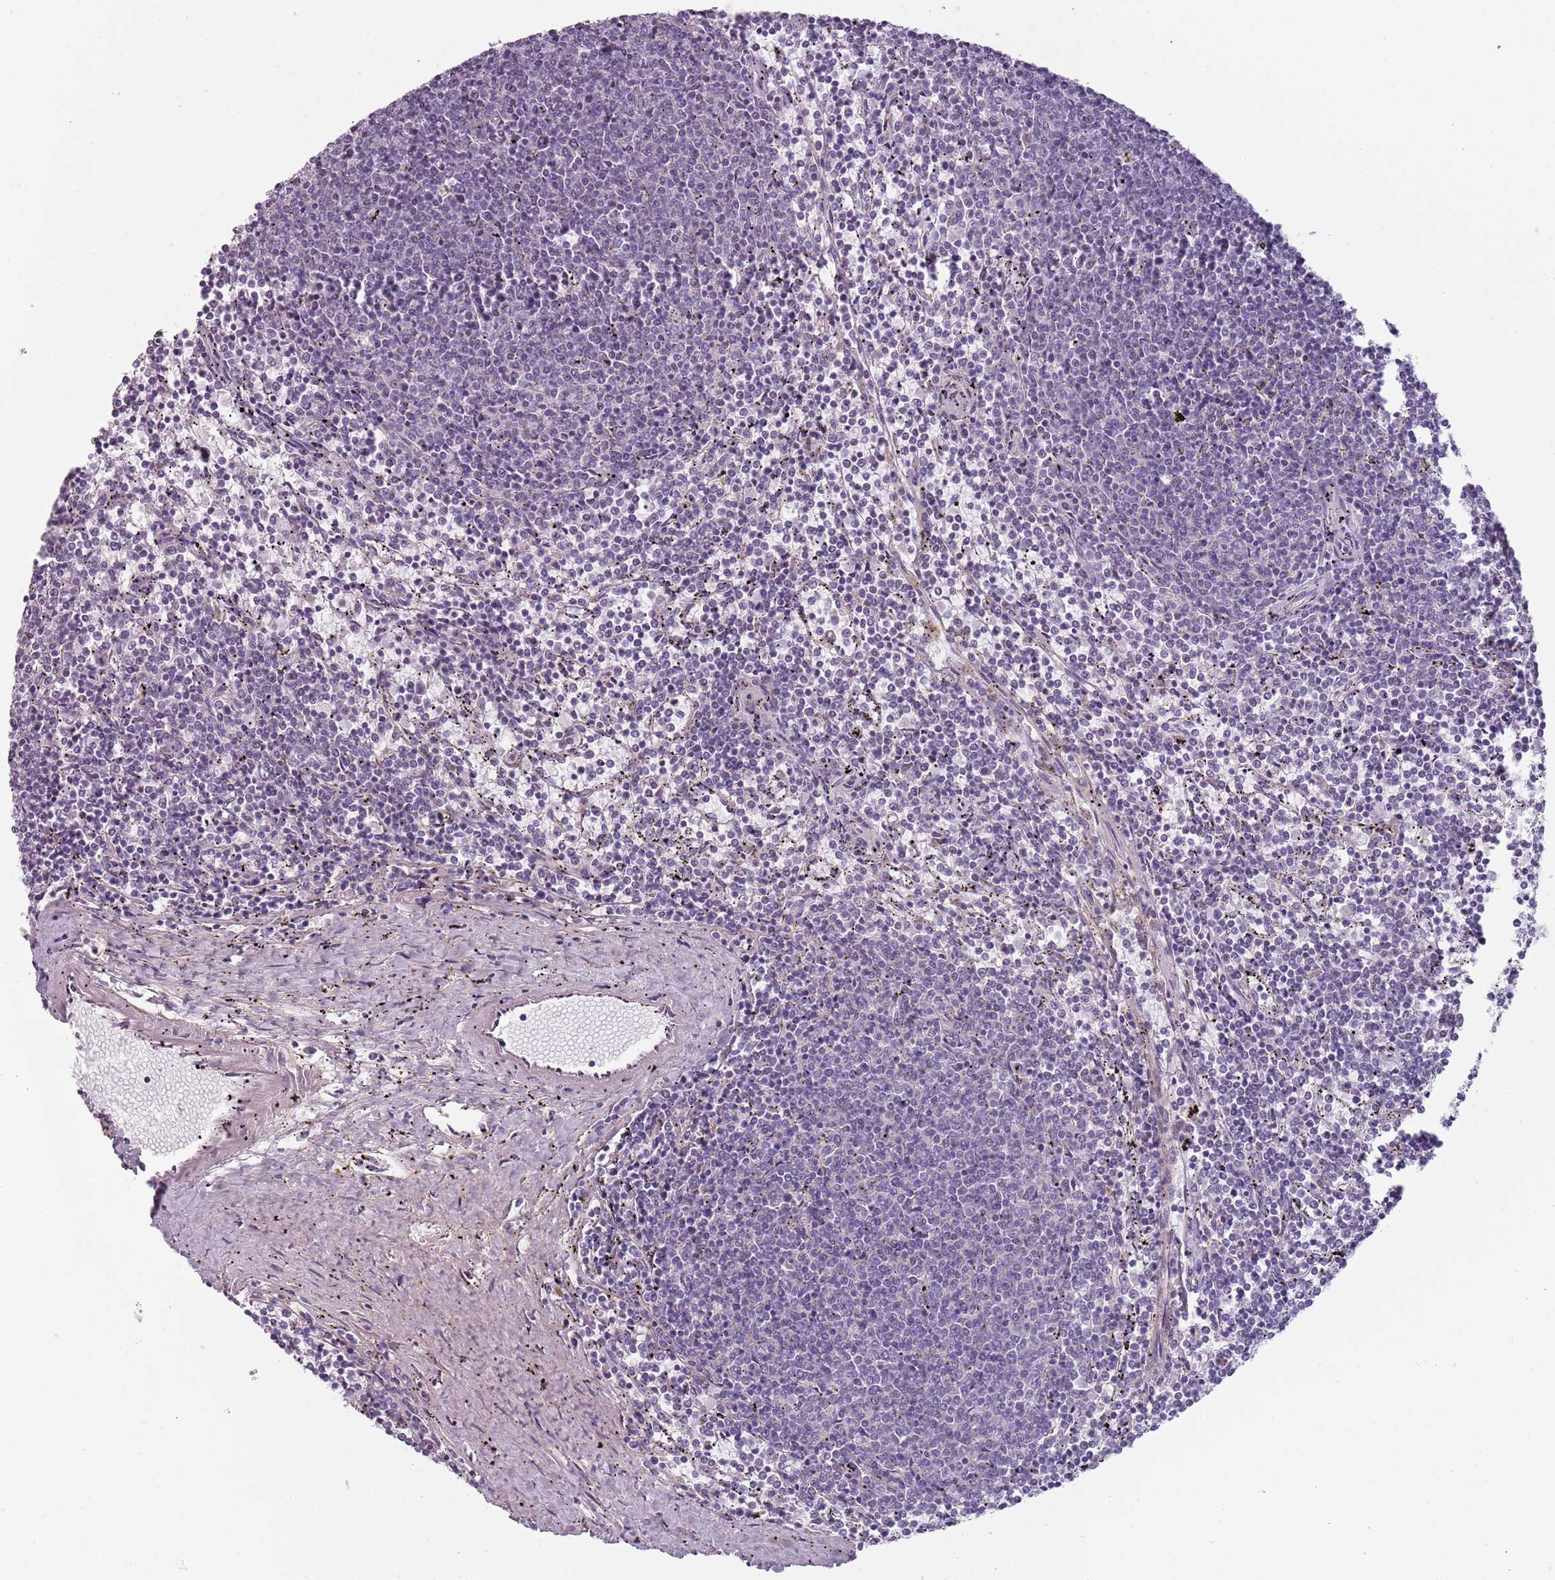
{"staining": {"intensity": "negative", "quantity": "none", "location": "none"}, "tissue": "lymphoma", "cell_type": "Tumor cells", "image_type": "cancer", "snomed": [{"axis": "morphology", "description": "Malignant lymphoma, non-Hodgkin's type, Low grade"}, {"axis": "topography", "description": "Spleen"}], "caption": "This is an IHC photomicrograph of low-grade malignant lymphoma, non-Hodgkin's type. There is no staining in tumor cells.", "gene": "MEGF8", "patient": {"sex": "female", "age": 50}}